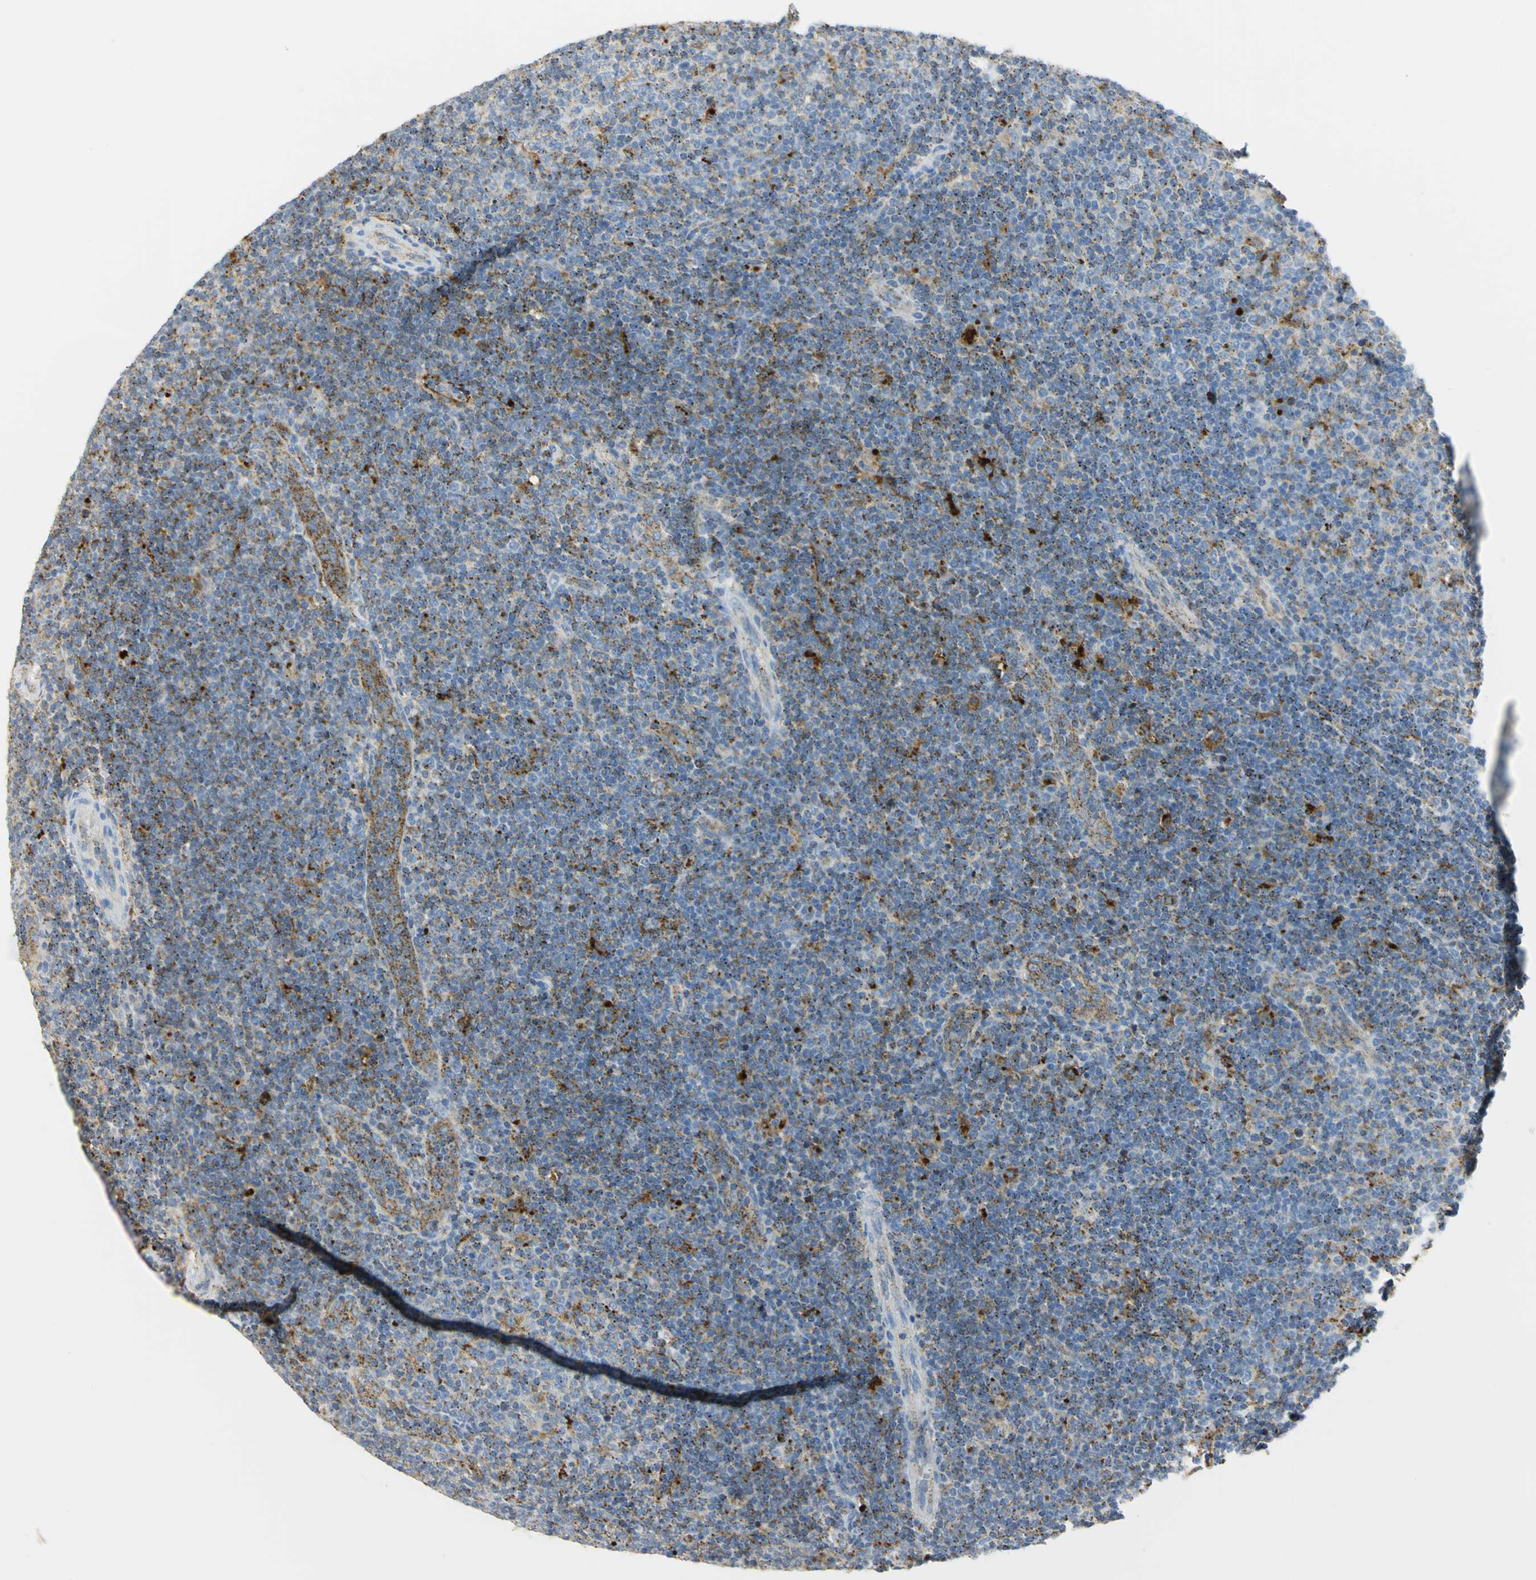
{"staining": {"intensity": "moderate", "quantity": "<25%", "location": "cytoplasmic/membranous"}, "tissue": "lymphoma", "cell_type": "Tumor cells", "image_type": "cancer", "snomed": [{"axis": "morphology", "description": "Malignant lymphoma, non-Hodgkin's type, Low grade"}, {"axis": "topography", "description": "Lymph node"}], "caption": "This is a histology image of immunohistochemistry staining of malignant lymphoma, non-Hodgkin's type (low-grade), which shows moderate staining in the cytoplasmic/membranous of tumor cells.", "gene": "ARSA", "patient": {"sex": "male", "age": 70}}